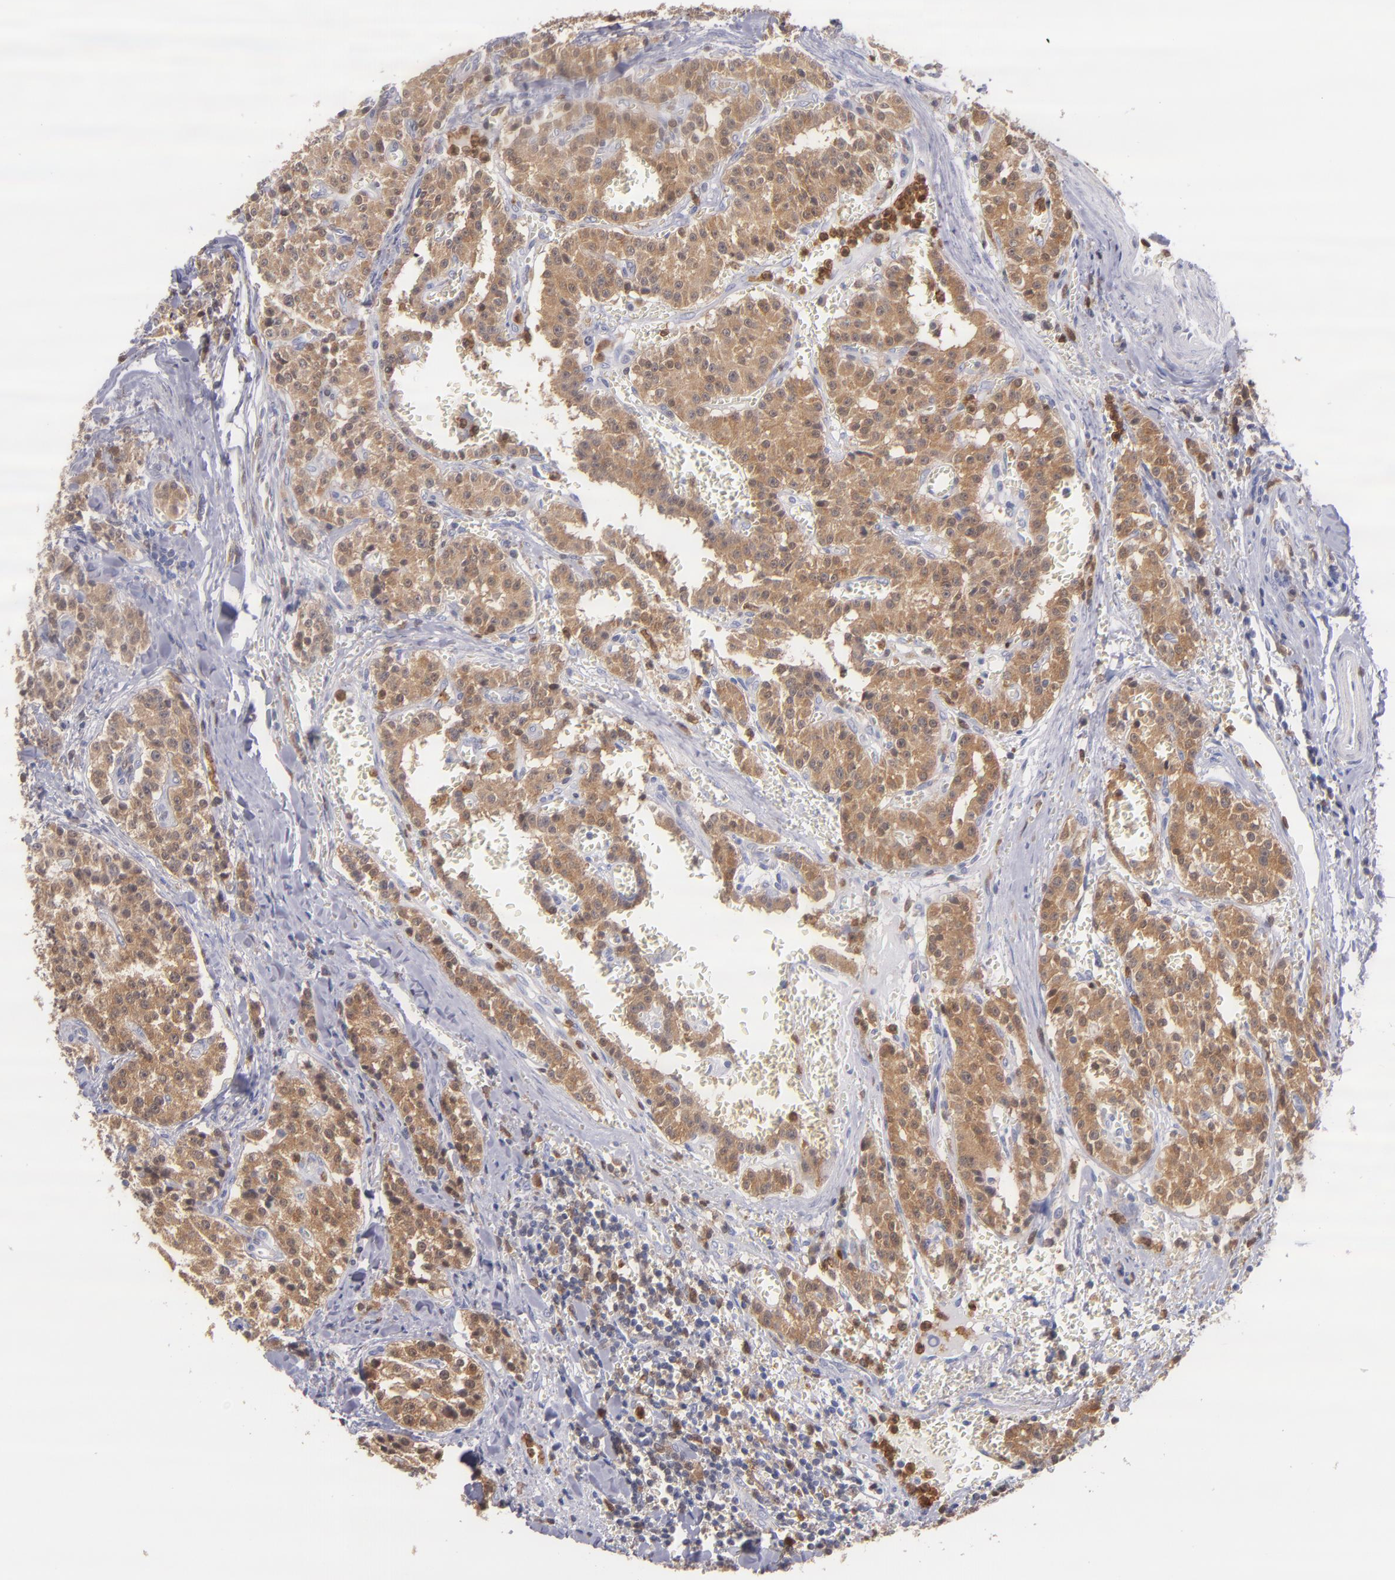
{"staining": {"intensity": "strong", "quantity": ">75%", "location": "cytoplasmic/membranous"}, "tissue": "carcinoid", "cell_type": "Tumor cells", "image_type": "cancer", "snomed": [{"axis": "morphology", "description": "Carcinoid, malignant, NOS"}, {"axis": "topography", "description": "Stomach"}], "caption": "Protein staining demonstrates strong cytoplasmic/membranous expression in approximately >75% of tumor cells in carcinoid.", "gene": "PRKCD", "patient": {"sex": "female", "age": 76}}